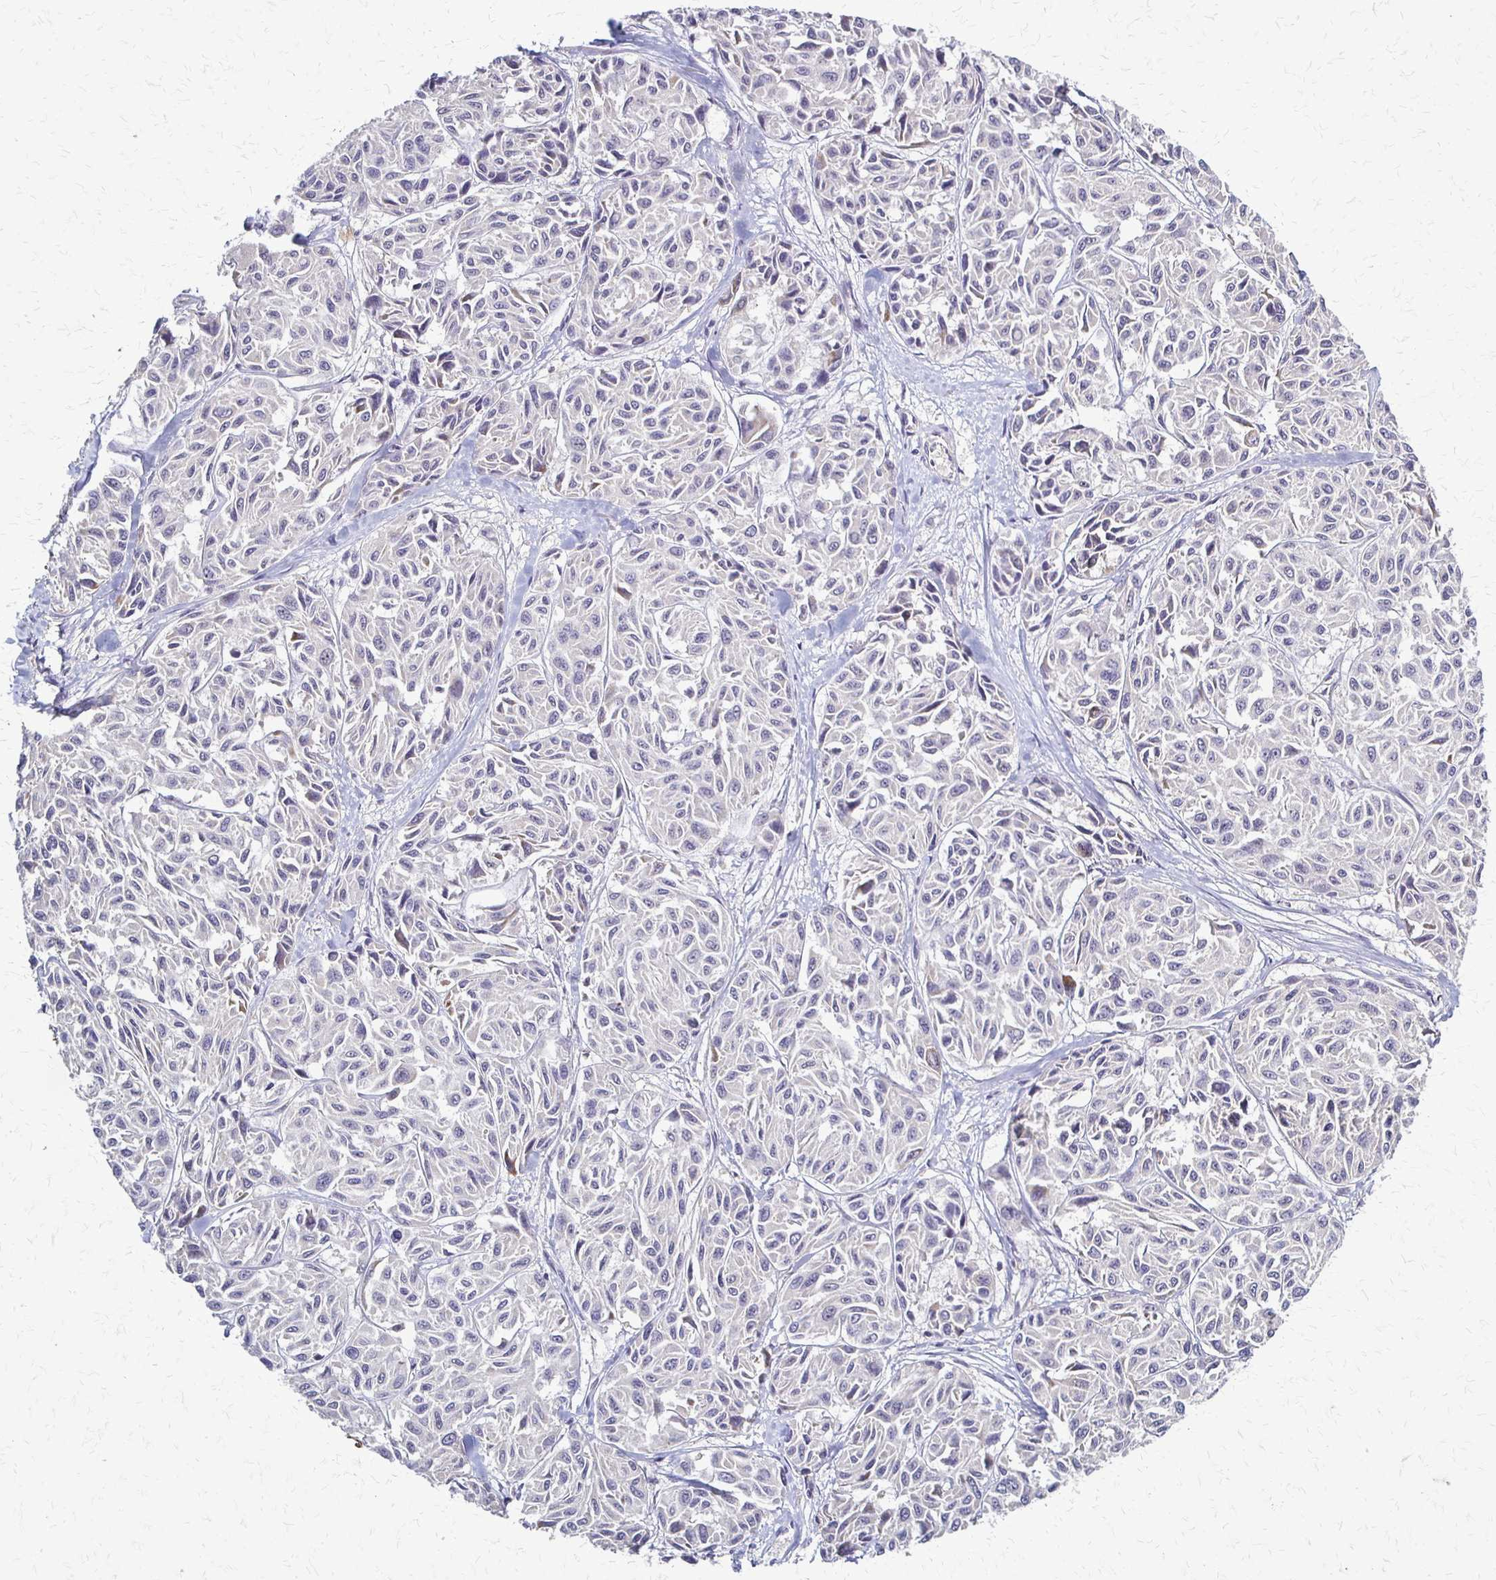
{"staining": {"intensity": "negative", "quantity": "none", "location": "none"}, "tissue": "melanoma", "cell_type": "Tumor cells", "image_type": "cancer", "snomed": [{"axis": "morphology", "description": "Malignant melanoma, NOS"}, {"axis": "topography", "description": "Skin"}], "caption": "A high-resolution micrograph shows IHC staining of melanoma, which demonstrates no significant staining in tumor cells.", "gene": "SLC9A9", "patient": {"sex": "female", "age": 66}}